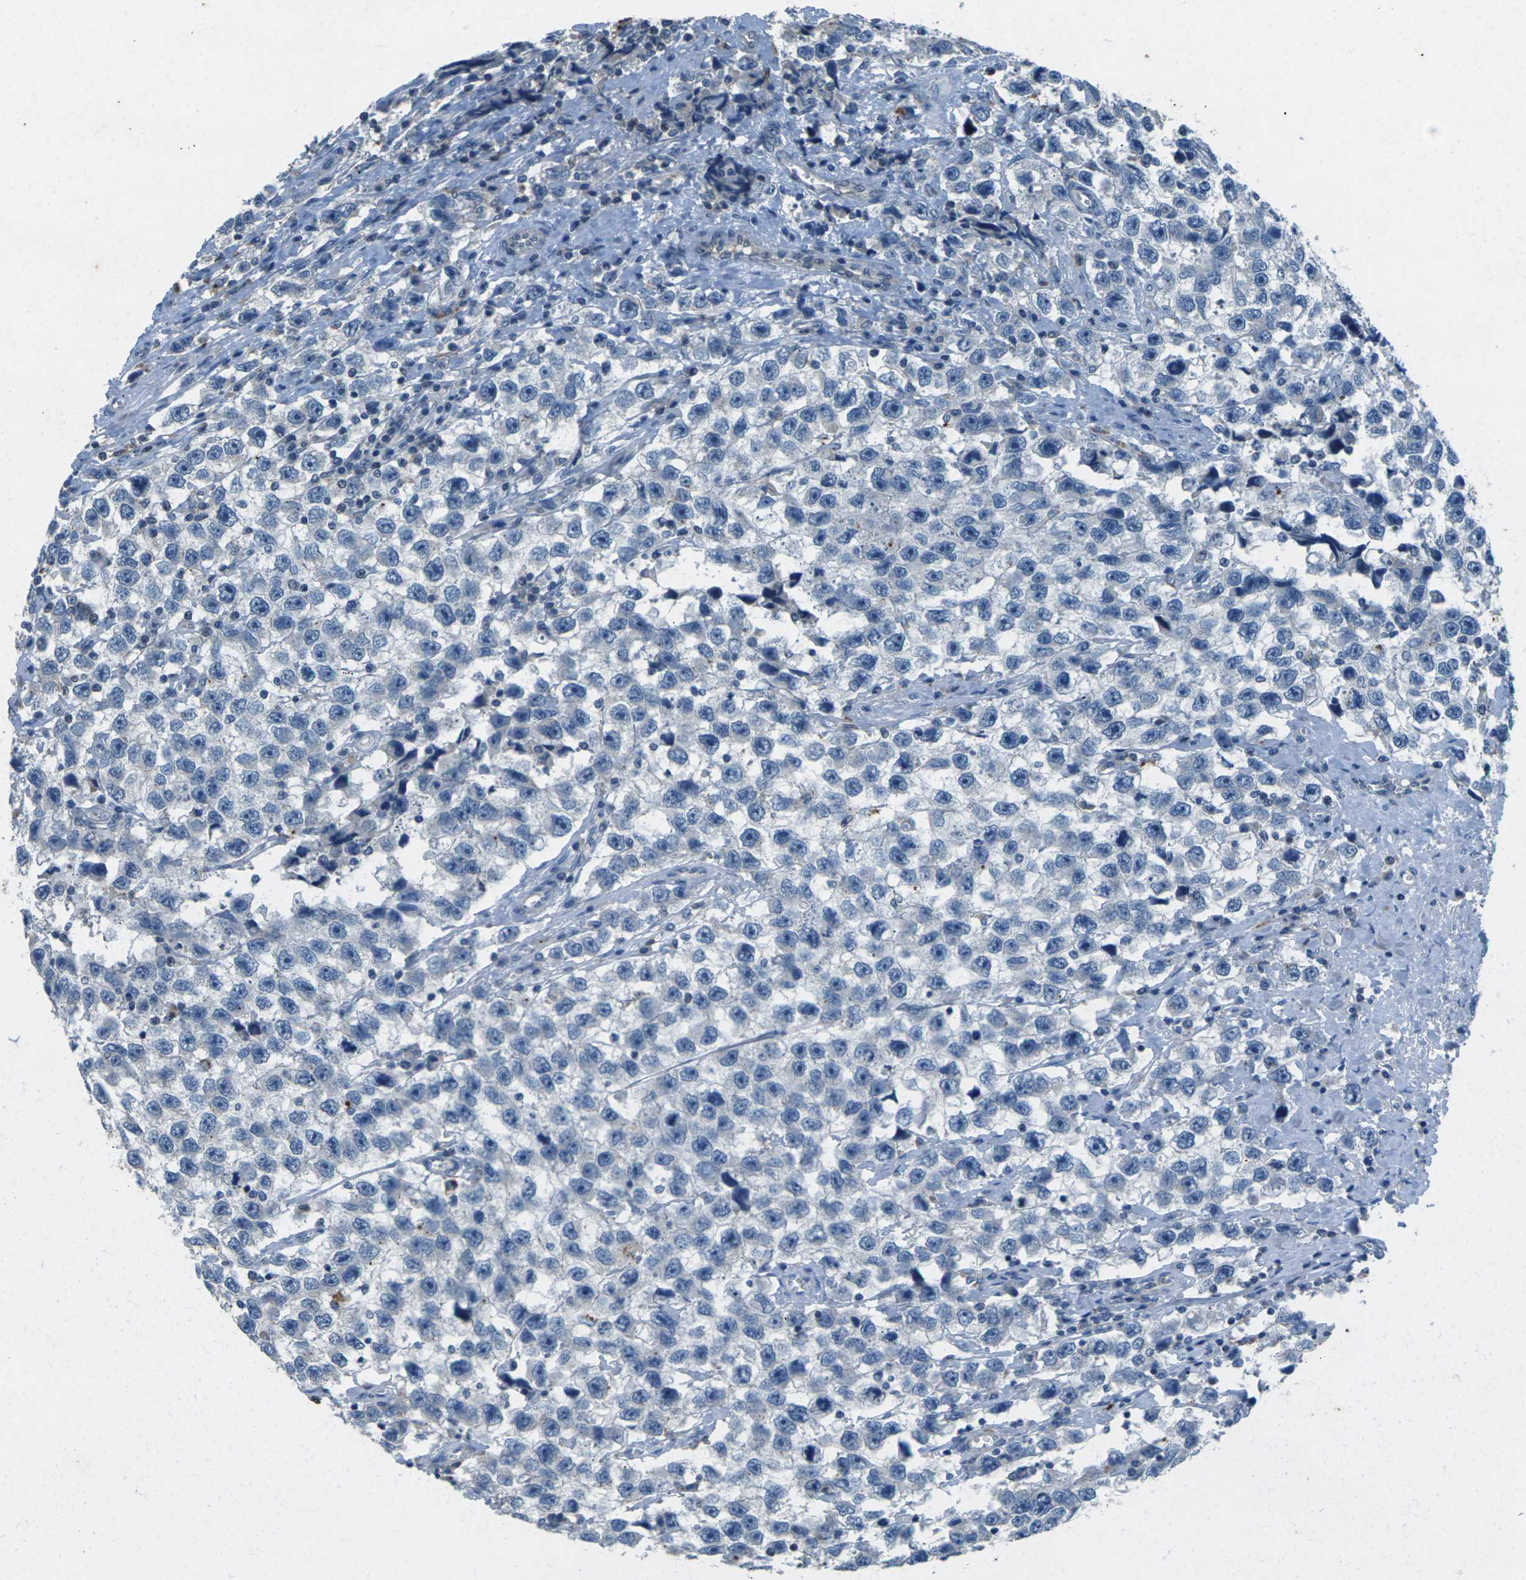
{"staining": {"intensity": "negative", "quantity": "none", "location": "none"}, "tissue": "testis cancer", "cell_type": "Tumor cells", "image_type": "cancer", "snomed": [{"axis": "morphology", "description": "Seminoma, NOS"}, {"axis": "topography", "description": "Testis"}], "caption": "This is an immunohistochemistry (IHC) micrograph of testis cancer. There is no expression in tumor cells.", "gene": "SIGLEC14", "patient": {"sex": "male", "age": 33}}